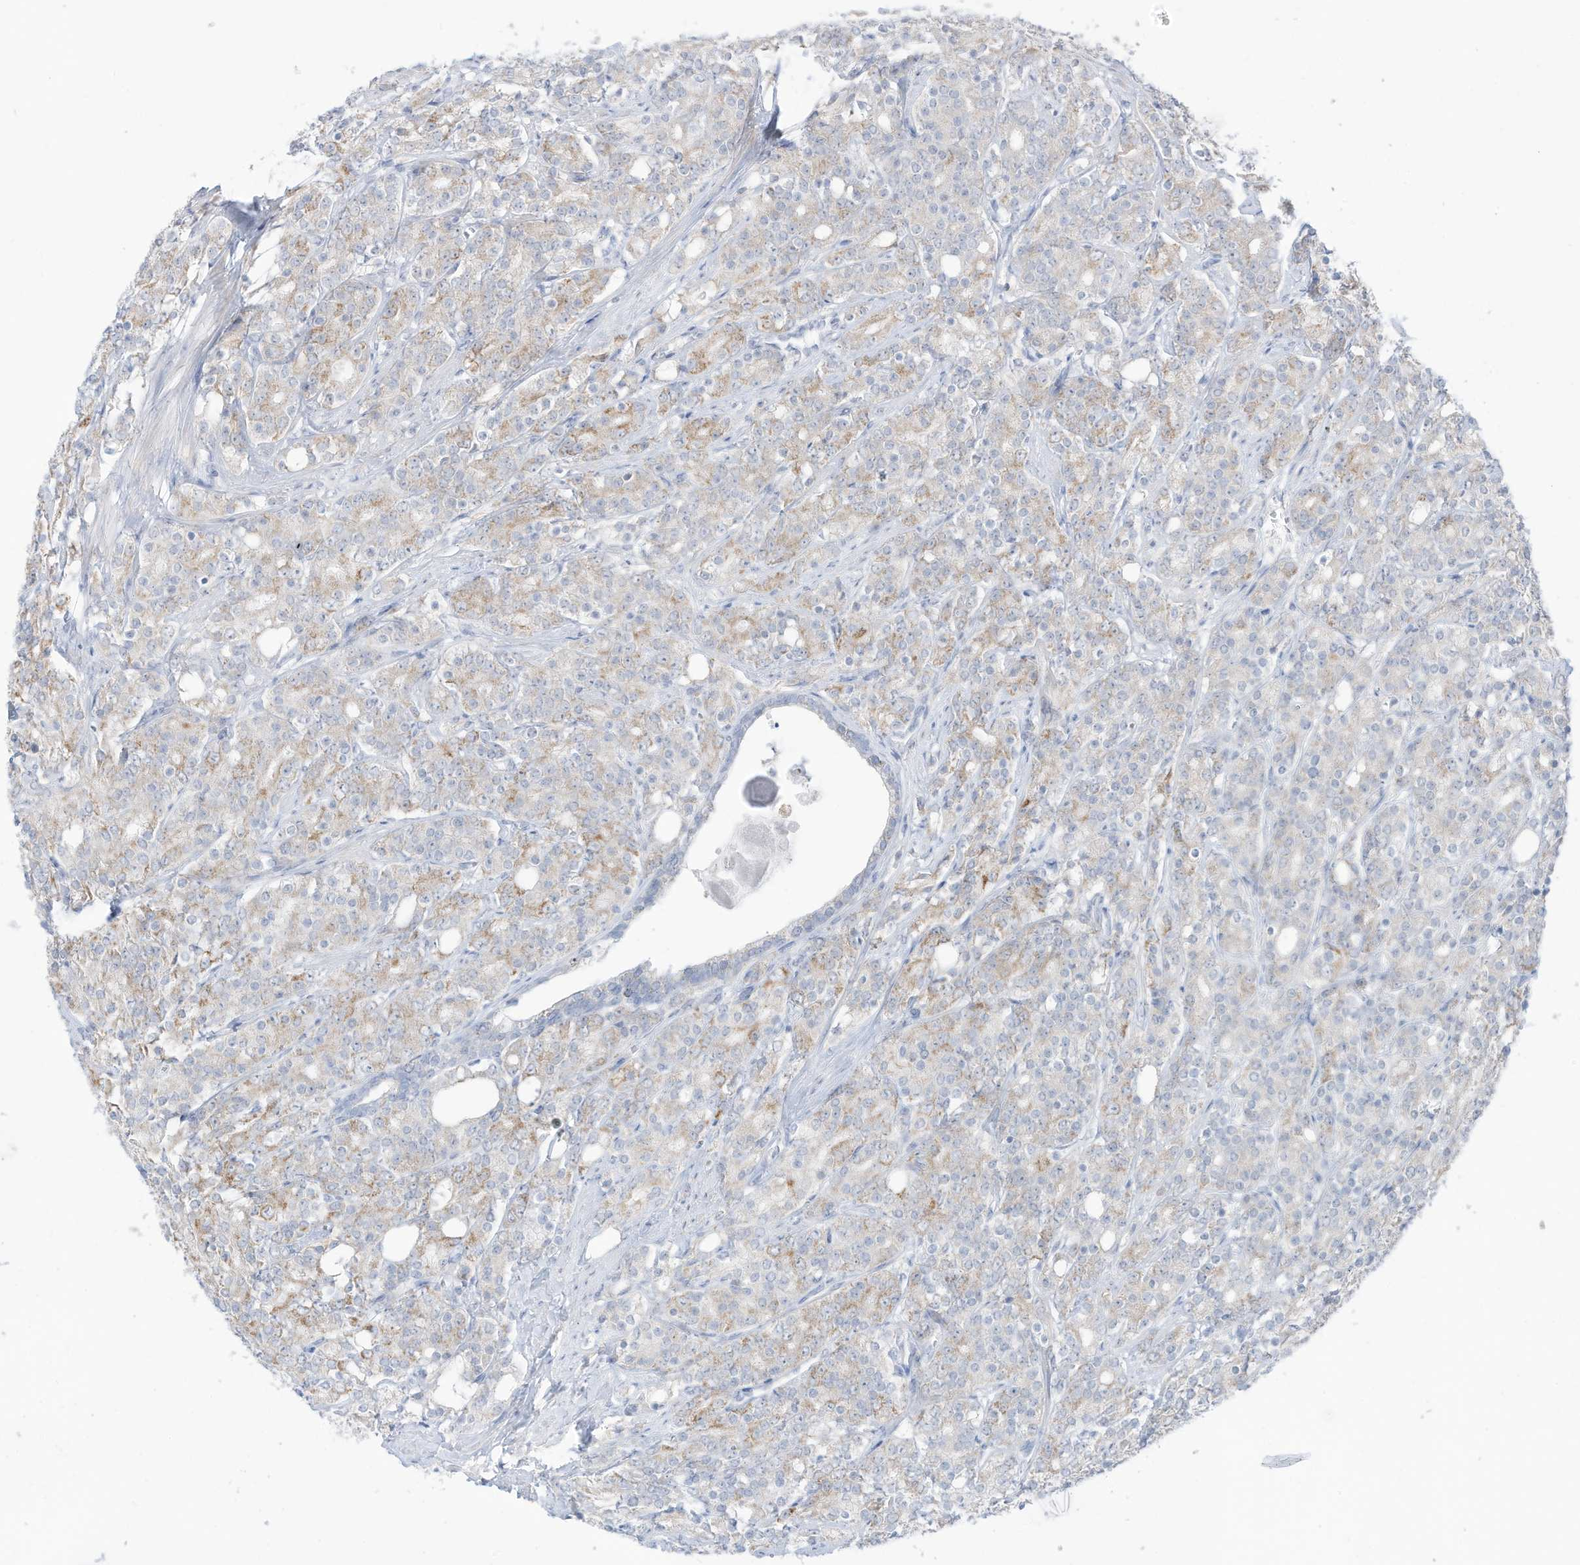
{"staining": {"intensity": "moderate", "quantity": "<25%", "location": "cytoplasmic/membranous"}, "tissue": "prostate cancer", "cell_type": "Tumor cells", "image_type": "cancer", "snomed": [{"axis": "morphology", "description": "Adenocarcinoma, High grade"}, {"axis": "topography", "description": "Prostate"}], "caption": "Approximately <25% of tumor cells in high-grade adenocarcinoma (prostate) exhibit moderate cytoplasmic/membranous protein positivity as visualized by brown immunohistochemical staining.", "gene": "OGT", "patient": {"sex": "male", "age": 62}}